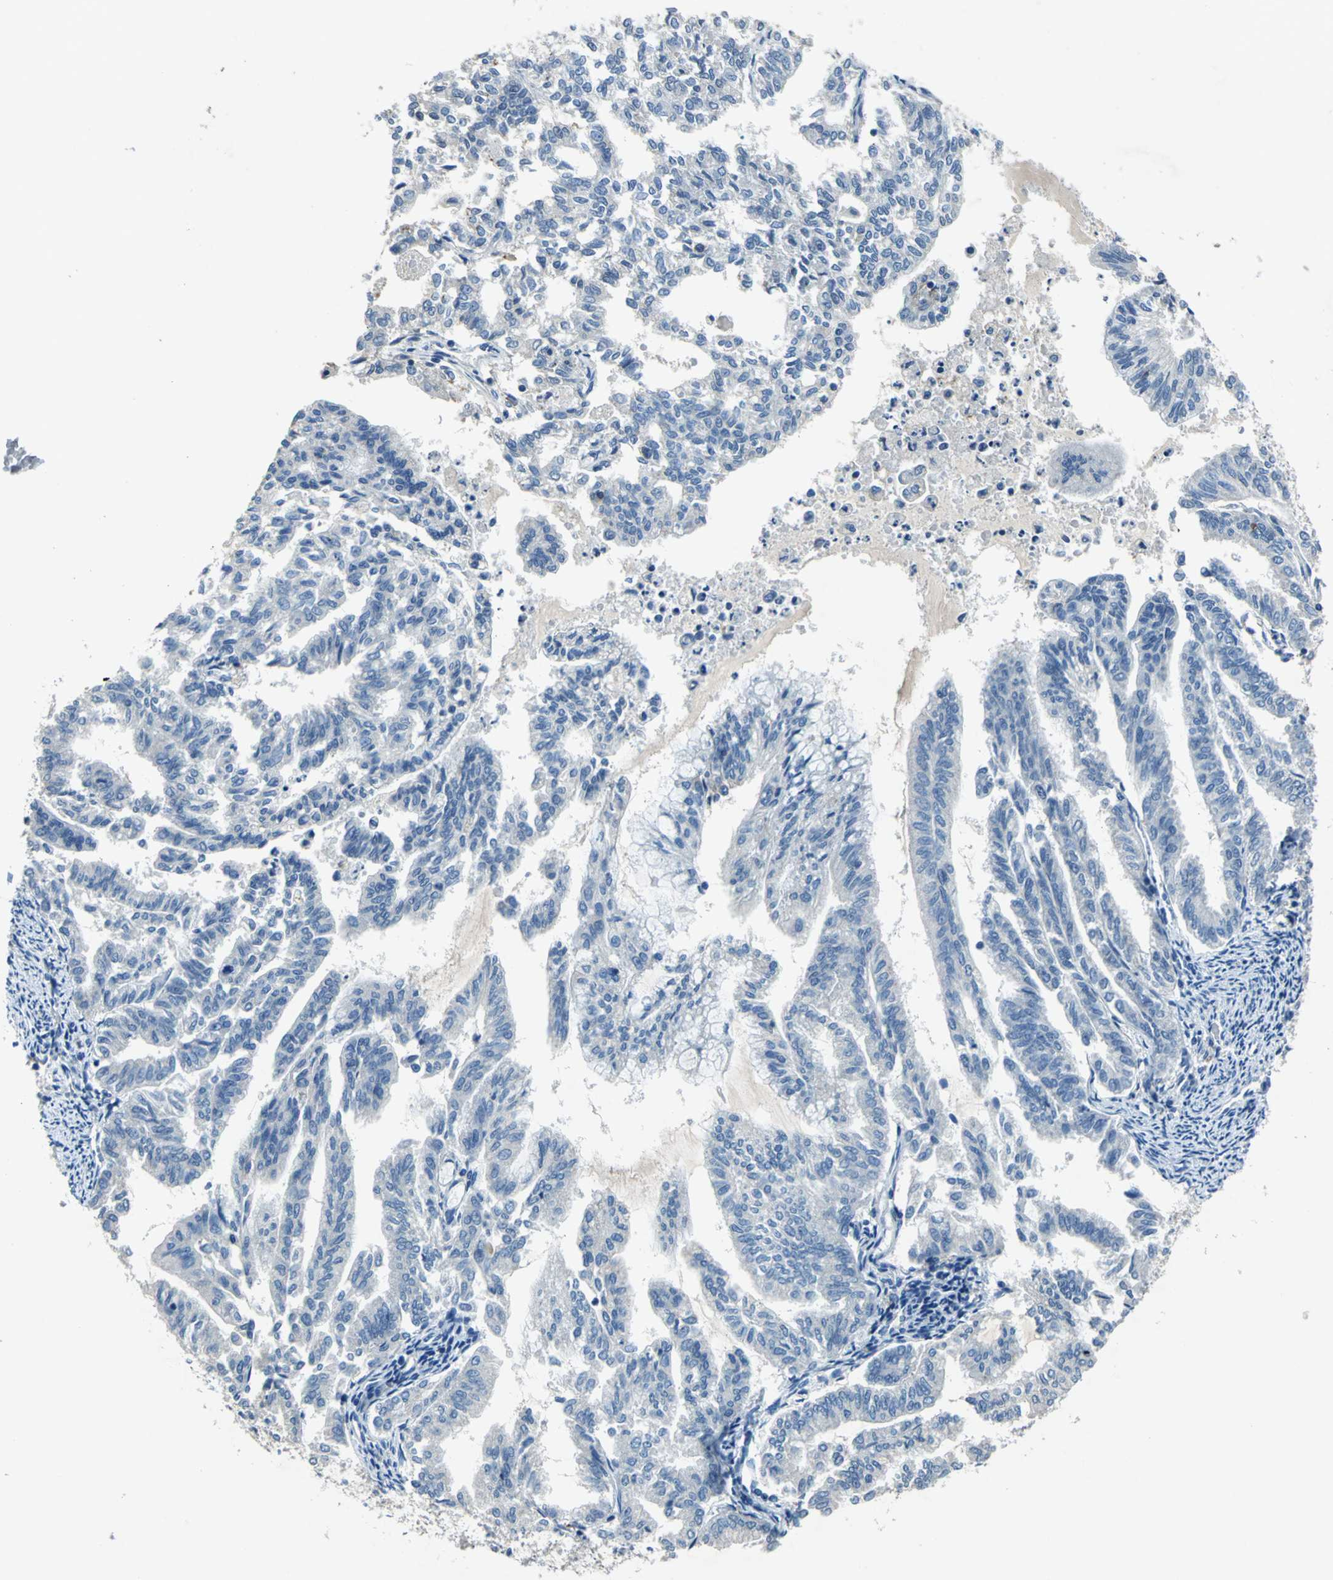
{"staining": {"intensity": "negative", "quantity": "none", "location": "none"}, "tissue": "endometrial cancer", "cell_type": "Tumor cells", "image_type": "cancer", "snomed": [{"axis": "morphology", "description": "Adenocarcinoma, NOS"}, {"axis": "topography", "description": "Endometrium"}], "caption": "IHC histopathology image of human endometrial cancer stained for a protein (brown), which demonstrates no expression in tumor cells.", "gene": "RPS13", "patient": {"sex": "female", "age": 79}}